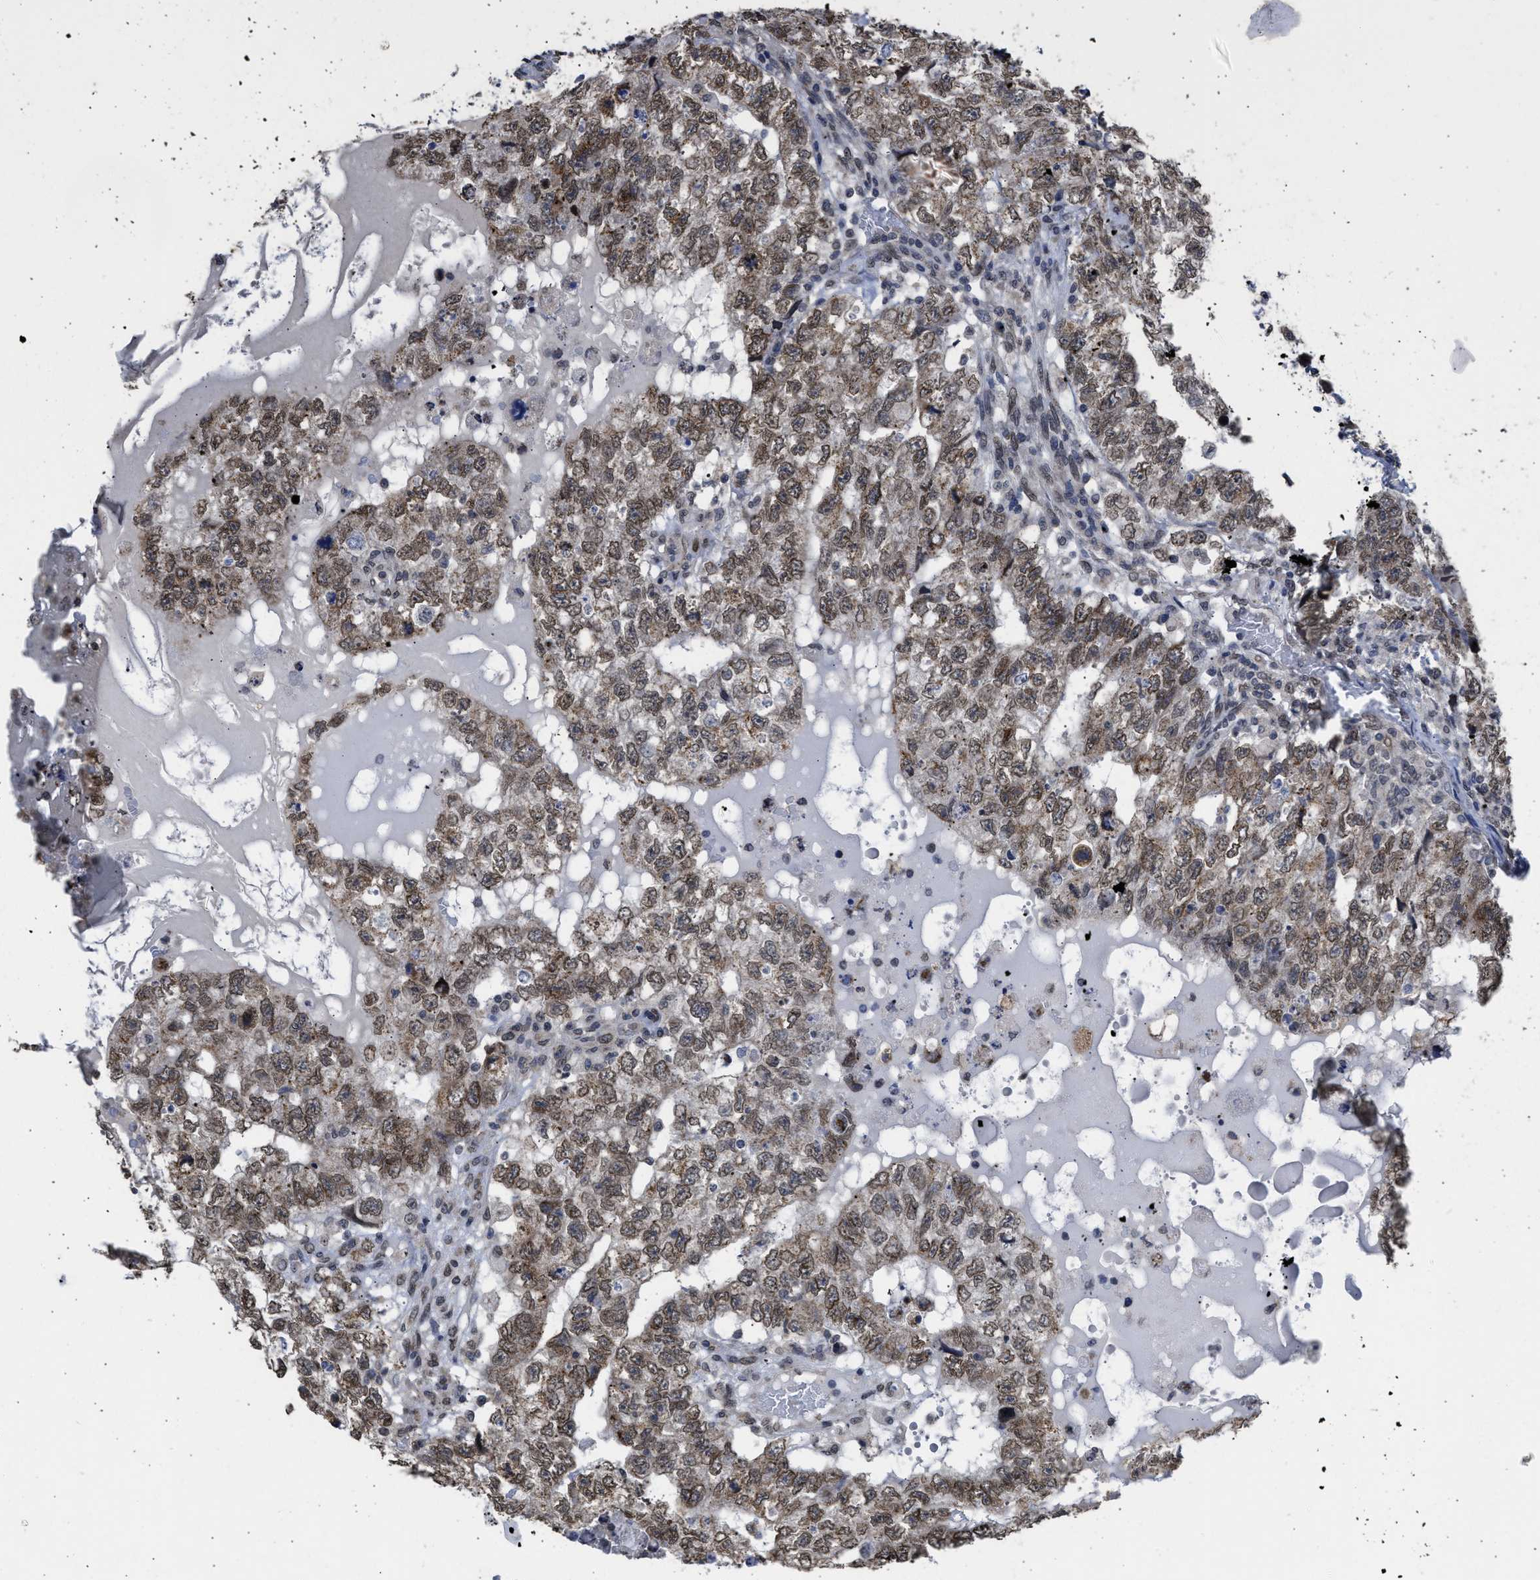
{"staining": {"intensity": "moderate", "quantity": ">75%", "location": "cytoplasmic/membranous,nuclear"}, "tissue": "testis cancer", "cell_type": "Tumor cells", "image_type": "cancer", "snomed": [{"axis": "morphology", "description": "Carcinoma, Embryonal, NOS"}, {"axis": "topography", "description": "Testis"}], "caption": "Moderate cytoplasmic/membranous and nuclear protein positivity is present in approximately >75% of tumor cells in testis cancer (embryonal carcinoma).", "gene": "NUP35", "patient": {"sex": "male", "age": 36}}